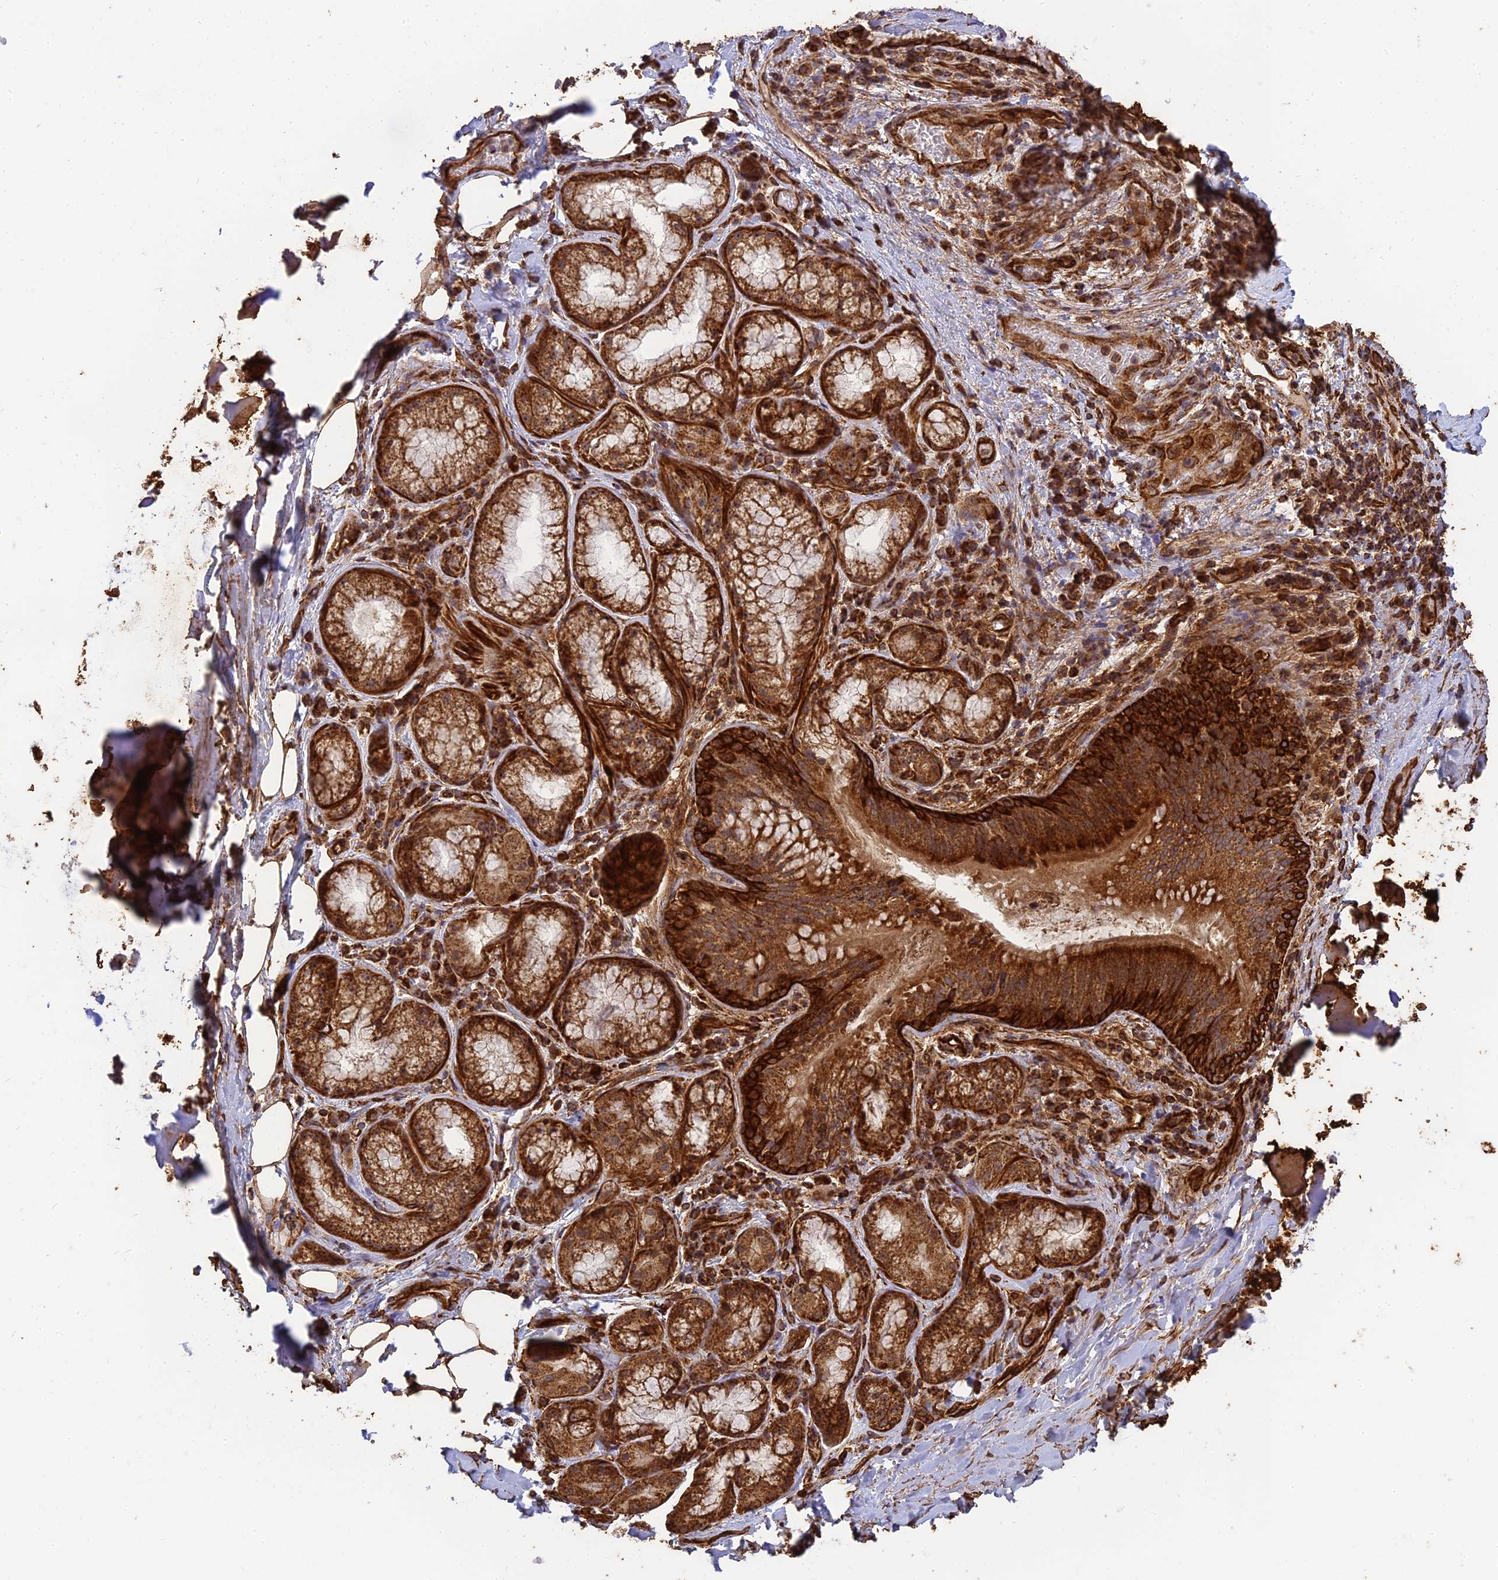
{"staining": {"intensity": "strong", "quantity": ">75%", "location": "cytoplasmic/membranous"}, "tissue": "adipose tissue", "cell_type": "Adipocytes", "image_type": "normal", "snomed": [{"axis": "morphology", "description": "Normal tissue, NOS"}, {"axis": "topography", "description": "Lymph node"}, {"axis": "topography", "description": "Cartilage tissue"}, {"axis": "topography", "description": "Bronchus"}], "caption": "Adipocytes display high levels of strong cytoplasmic/membranous staining in approximately >75% of cells in unremarkable adipose tissue. The staining was performed using DAB (3,3'-diaminobenzidine), with brown indicating positive protein expression. Nuclei are stained blue with hematoxylin.", "gene": "DSTYK", "patient": {"sex": "male", "age": 63}}